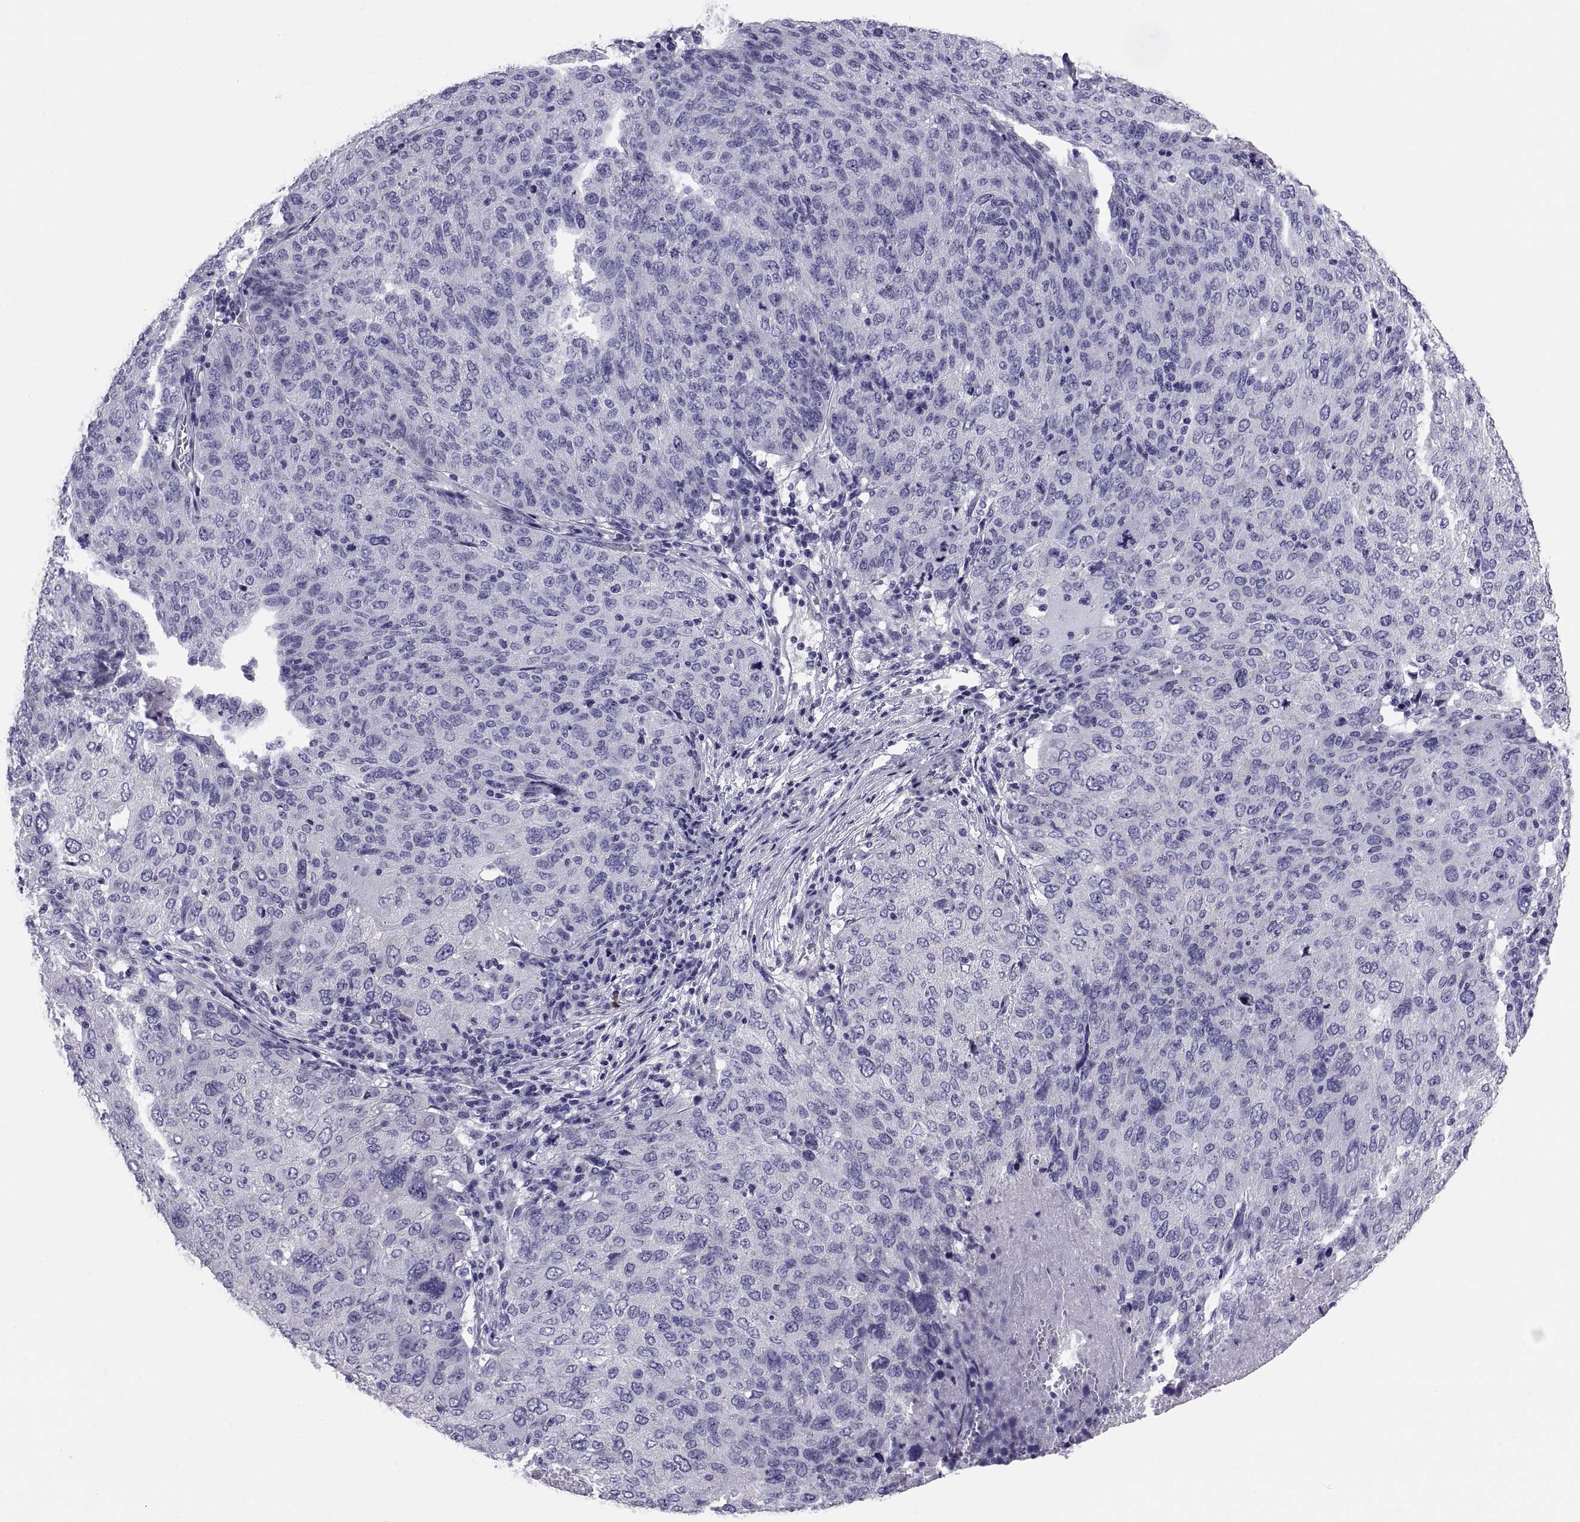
{"staining": {"intensity": "negative", "quantity": "none", "location": "none"}, "tissue": "ovarian cancer", "cell_type": "Tumor cells", "image_type": "cancer", "snomed": [{"axis": "morphology", "description": "Carcinoma, endometroid"}, {"axis": "topography", "description": "Ovary"}], "caption": "The histopathology image reveals no staining of tumor cells in ovarian cancer (endometroid carcinoma).", "gene": "FAM170A", "patient": {"sex": "female", "age": 58}}